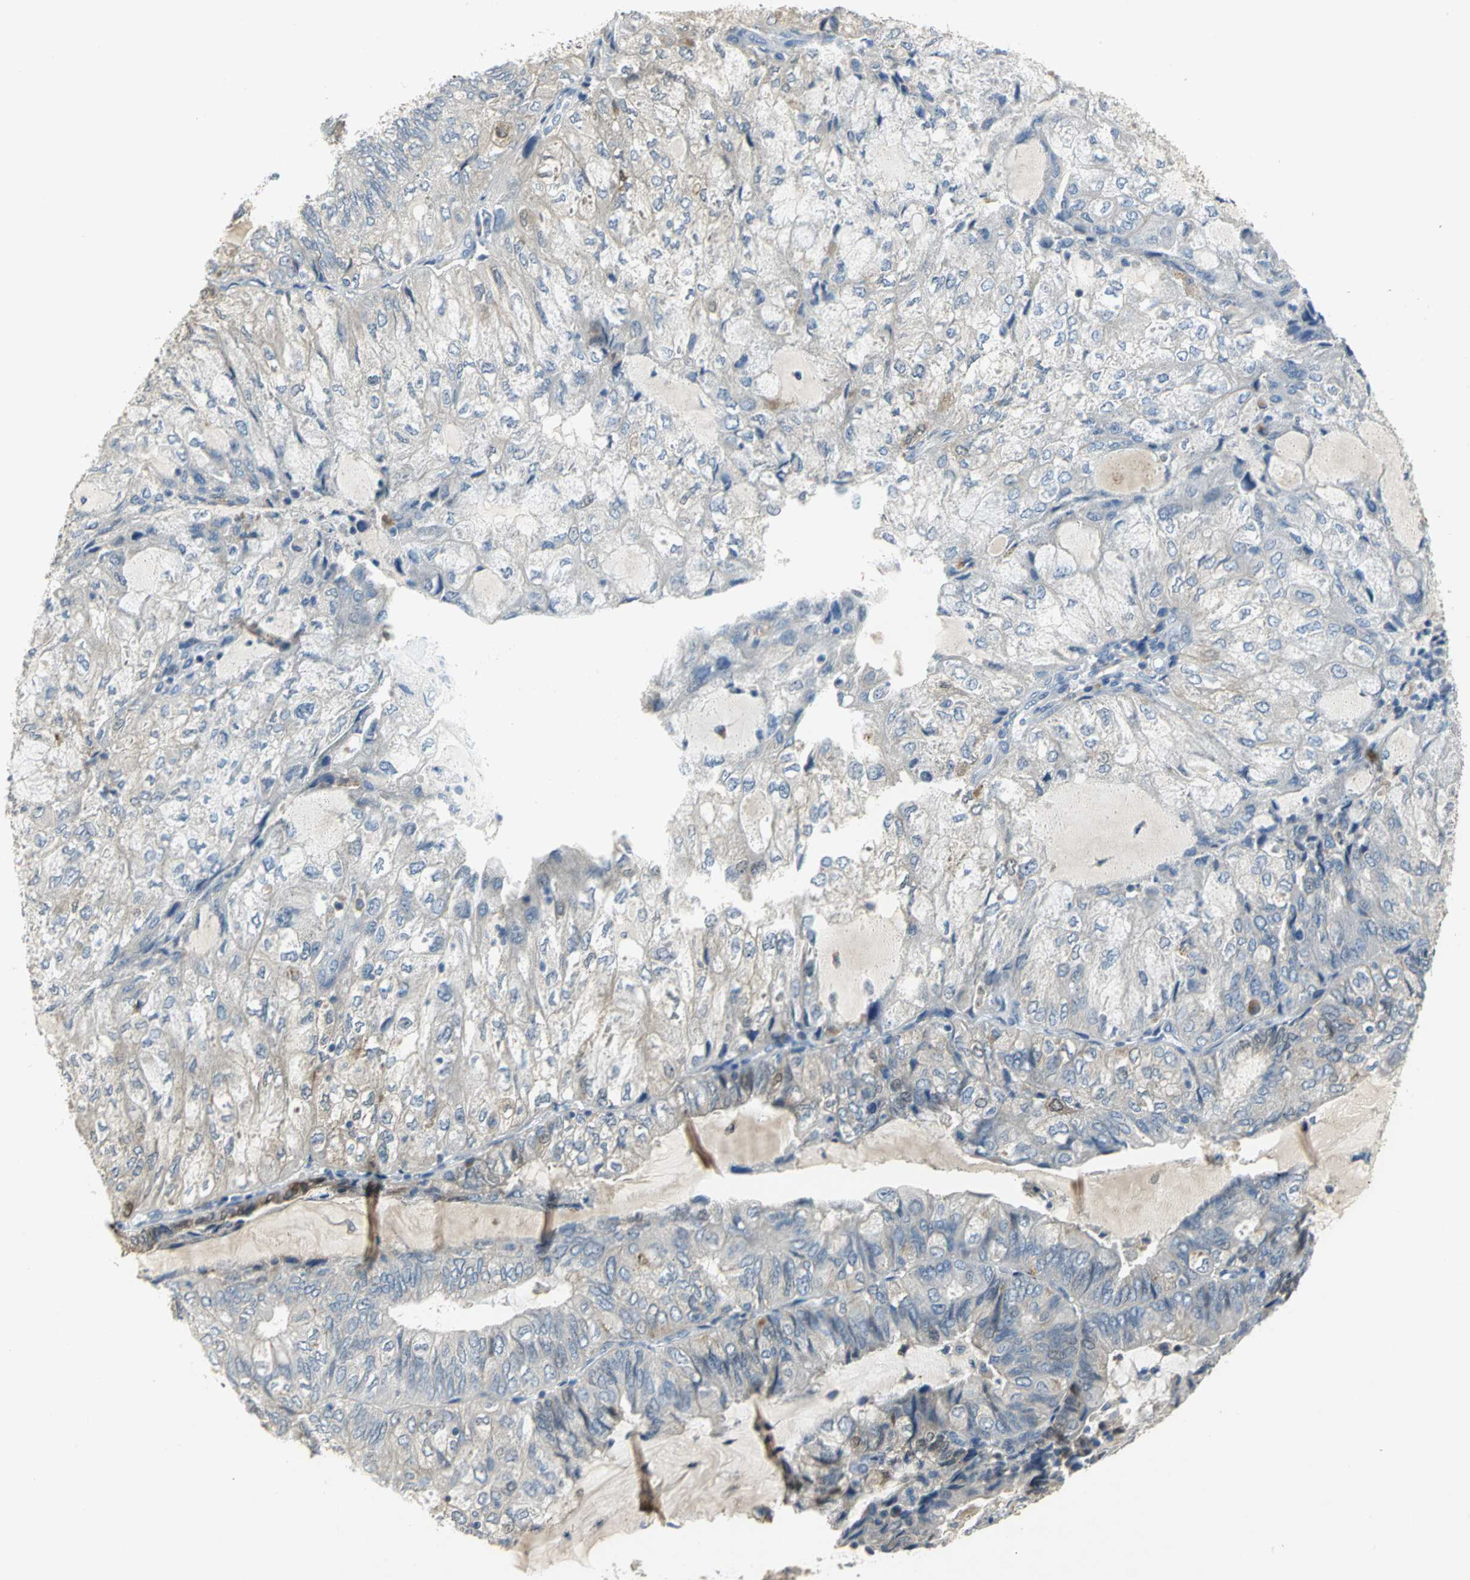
{"staining": {"intensity": "weak", "quantity": "<25%", "location": "cytoplasmic/membranous"}, "tissue": "endometrial cancer", "cell_type": "Tumor cells", "image_type": "cancer", "snomed": [{"axis": "morphology", "description": "Adenocarcinoma, NOS"}, {"axis": "topography", "description": "Endometrium"}], "caption": "DAB (3,3'-diaminobenzidine) immunohistochemical staining of endometrial cancer demonstrates no significant expression in tumor cells. (Stains: DAB (3,3'-diaminobenzidine) immunohistochemistry with hematoxylin counter stain, Microscopy: brightfield microscopy at high magnification).", "gene": "IL17RB", "patient": {"sex": "female", "age": 81}}